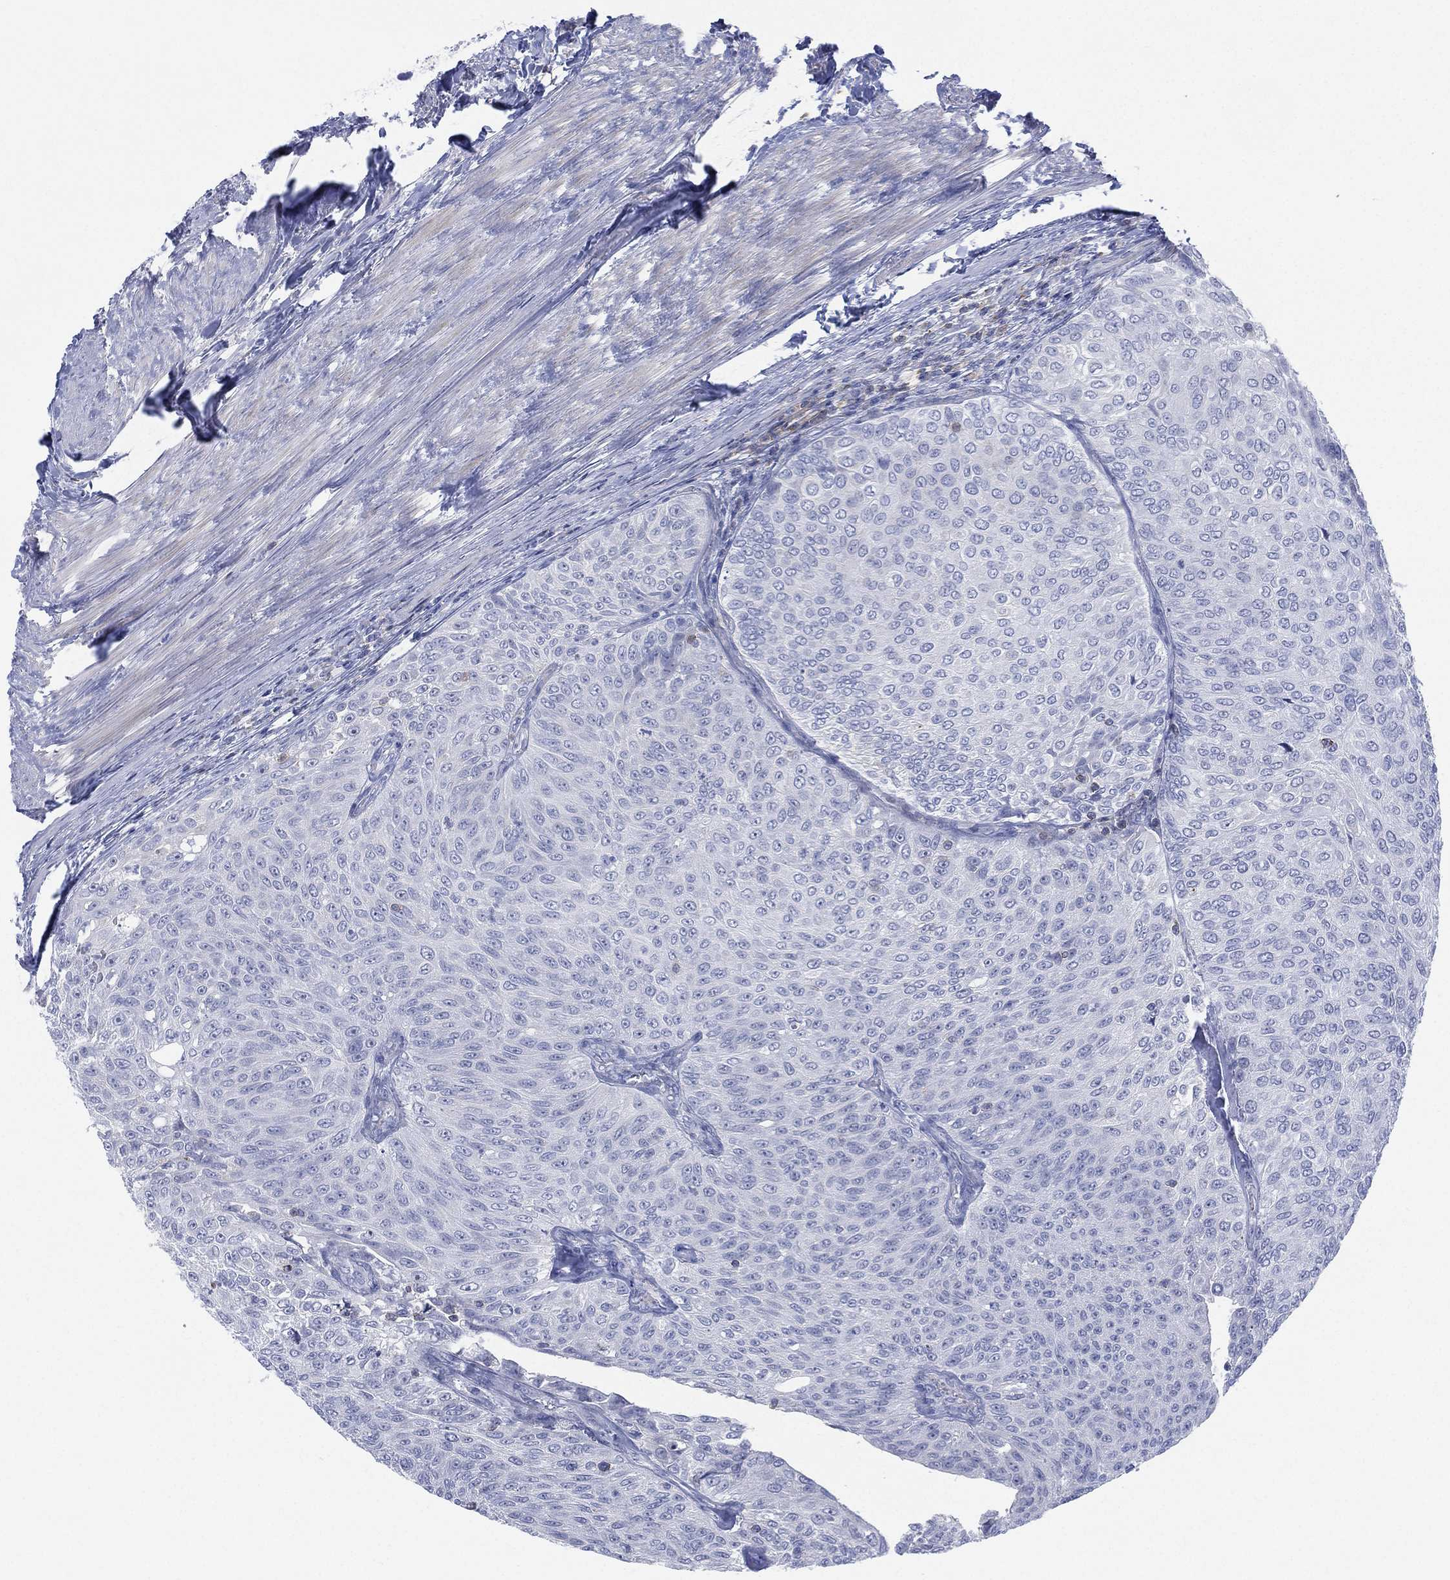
{"staining": {"intensity": "negative", "quantity": "none", "location": "none"}, "tissue": "urothelial cancer", "cell_type": "Tumor cells", "image_type": "cancer", "snomed": [{"axis": "morphology", "description": "Urothelial carcinoma, Low grade"}, {"axis": "topography", "description": "Ureter, NOS"}, {"axis": "topography", "description": "Urinary bladder"}], "caption": "A high-resolution photomicrograph shows immunohistochemistry (IHC) staining of urothelial cancer, which reveals no significant positivity in tumor cells.", "gene": "SEPTIN1", "patient": {"sex": "male", "age": 78}}